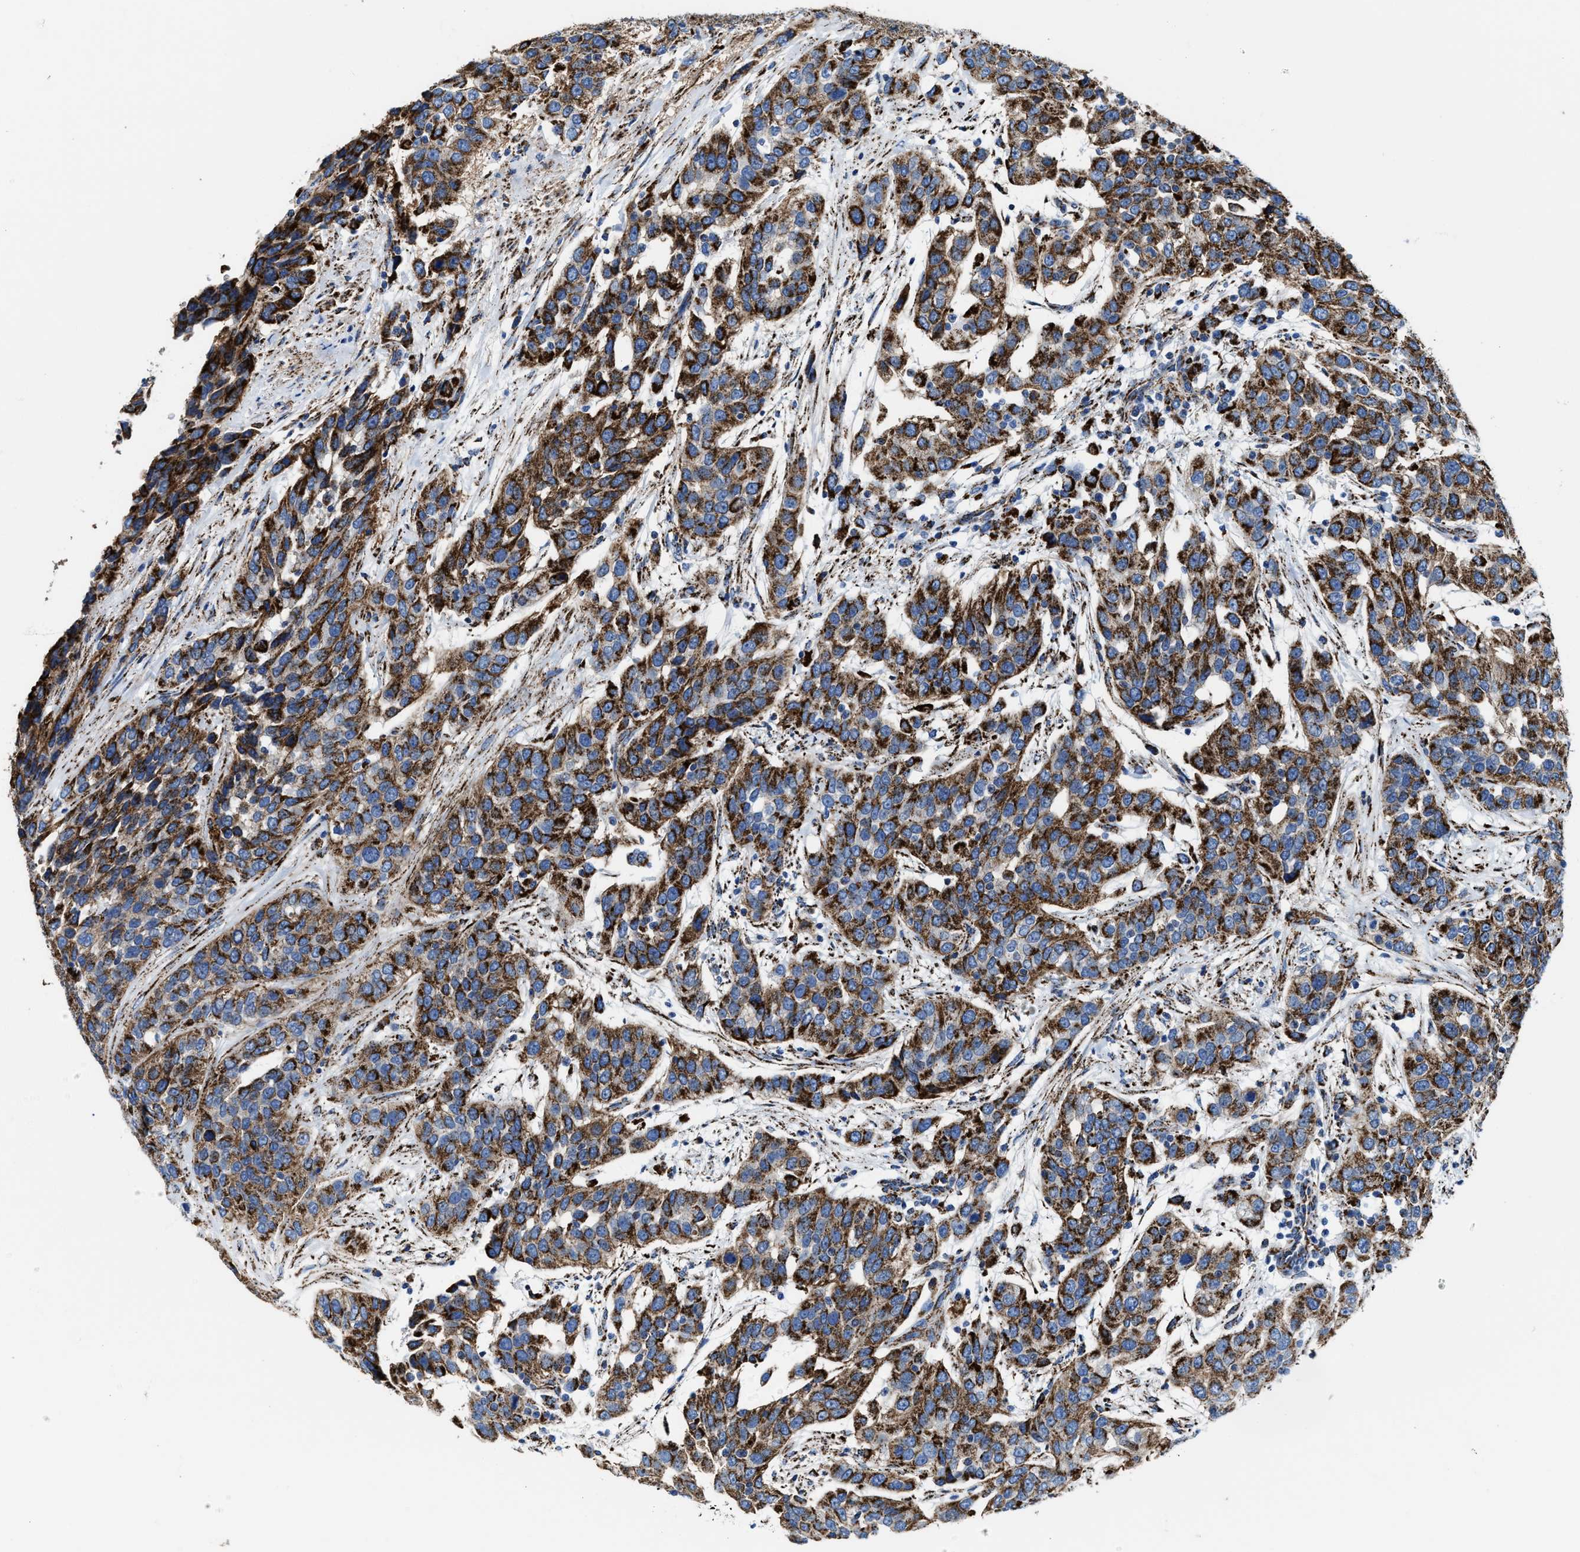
{"staining": {"intensity": "strong", "quantity": ">75%", "location": "cytoplasmic/membranous"}, "tissue": "urothelial cancer", "cell_type": "Tumor cells", "image_type": "cancer", "snomed": [{"axis": "morphology", "description": "Urothelial carcinoma, High grade"}, {"axis": "topography", "description": "Urinary bladder"}], "caption": "High-power microscopy captured an immunohistochemistry micrograph of urothelial carcinoma (high-grade), revealing strong cytoplasmic/membranous expression in approximately >75% of tumor cells.", "gene": "ALDH1B1", "patient": {"sex": "female", "age": 80}}